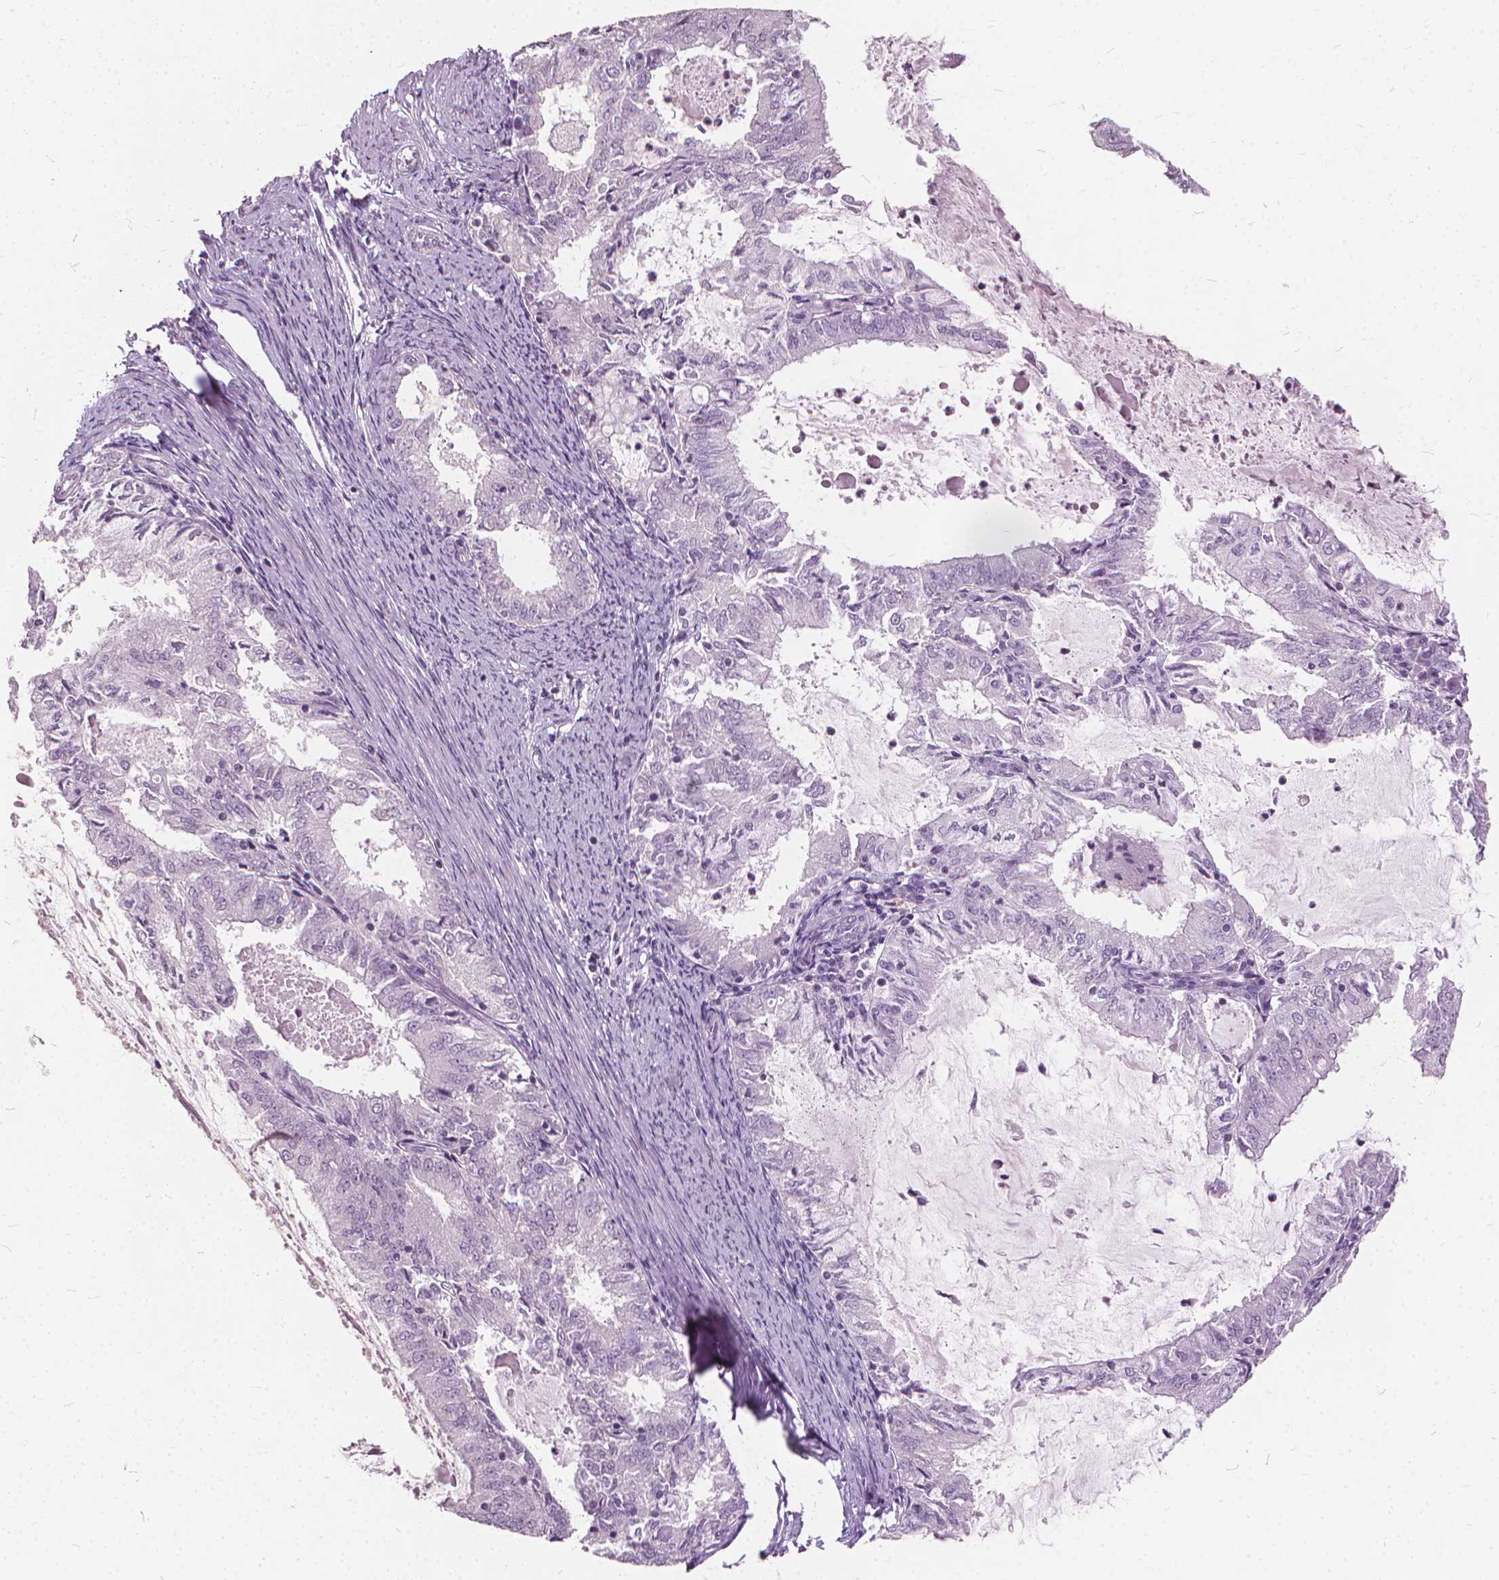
{"staining": {"intensity": "negative", "quantity": "none", "location": "none"}, "tissue": "endometrial cancer", "cell_type": "Tumor cells", "image_type": "cancer", "snomed": [{"axis": "morphology", "description": "Adenocarcinoma, NOS"}, {"axis": "topography", "description": "Endometrium"}], "caption": "Immunohistochemistry (IHC) of human endometrial cancer shows no positivity in tumor cells. (DAB IHC, high magnification).", "gene": "STAT5B", "patient": {"sex": "female", "age": 57}}